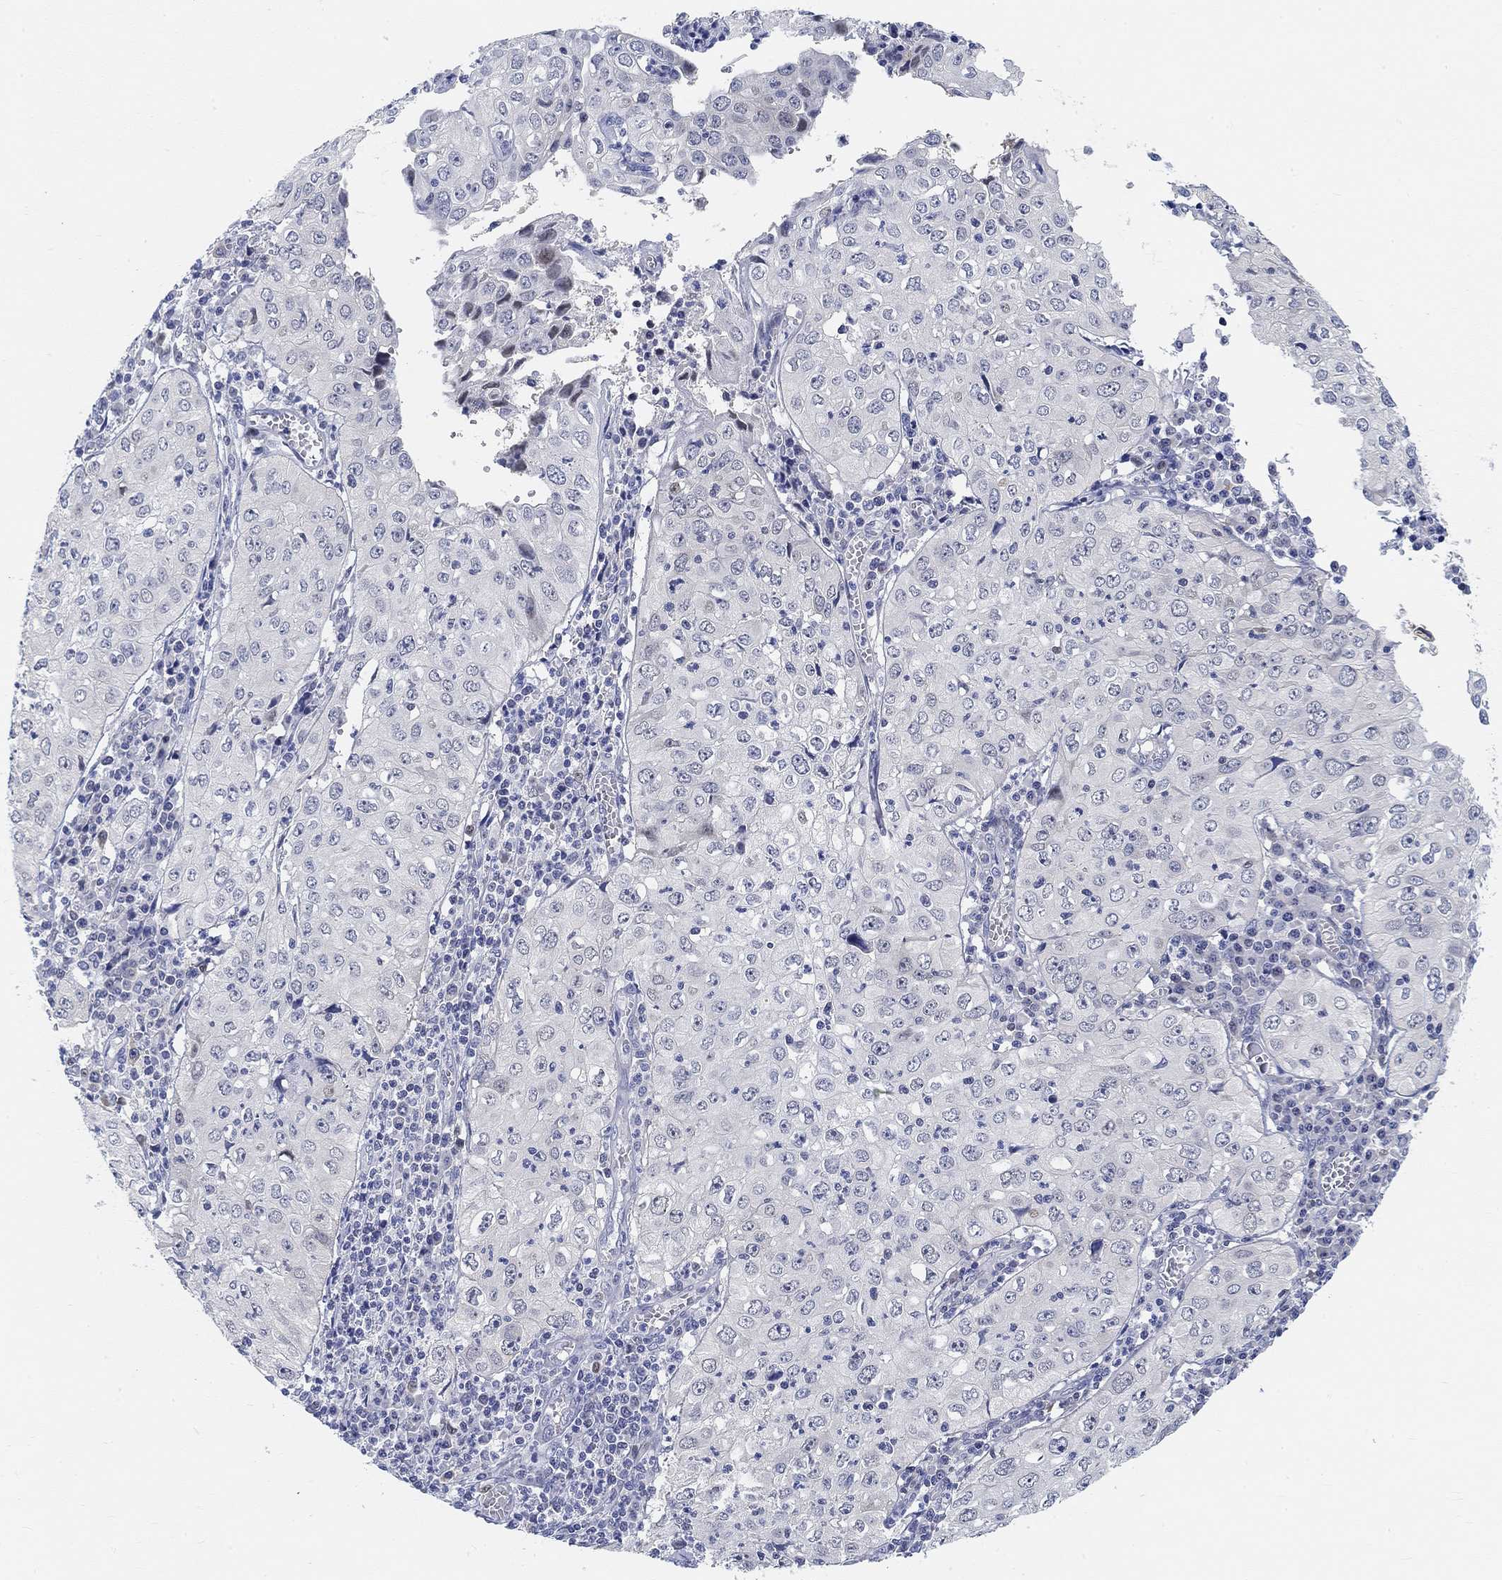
{"staining": {"intensity": "negative", "quantity": "none", "location": "none"}, "tissue": "cervical cancer", "cell_type": "Tumor cells", "image_type": "cancer", "snomed": [{"axis": "morphology", "description": "Squamous cell carcinoma, NOS"}, {"axis": "topography", "description": "Cervix"}], "caption": "Tumor cells are negative for protein expression in human cervical squamous cell carcinoma.", "gene": "SNTG2", "patient": {"sex": "female", "age": 24}}